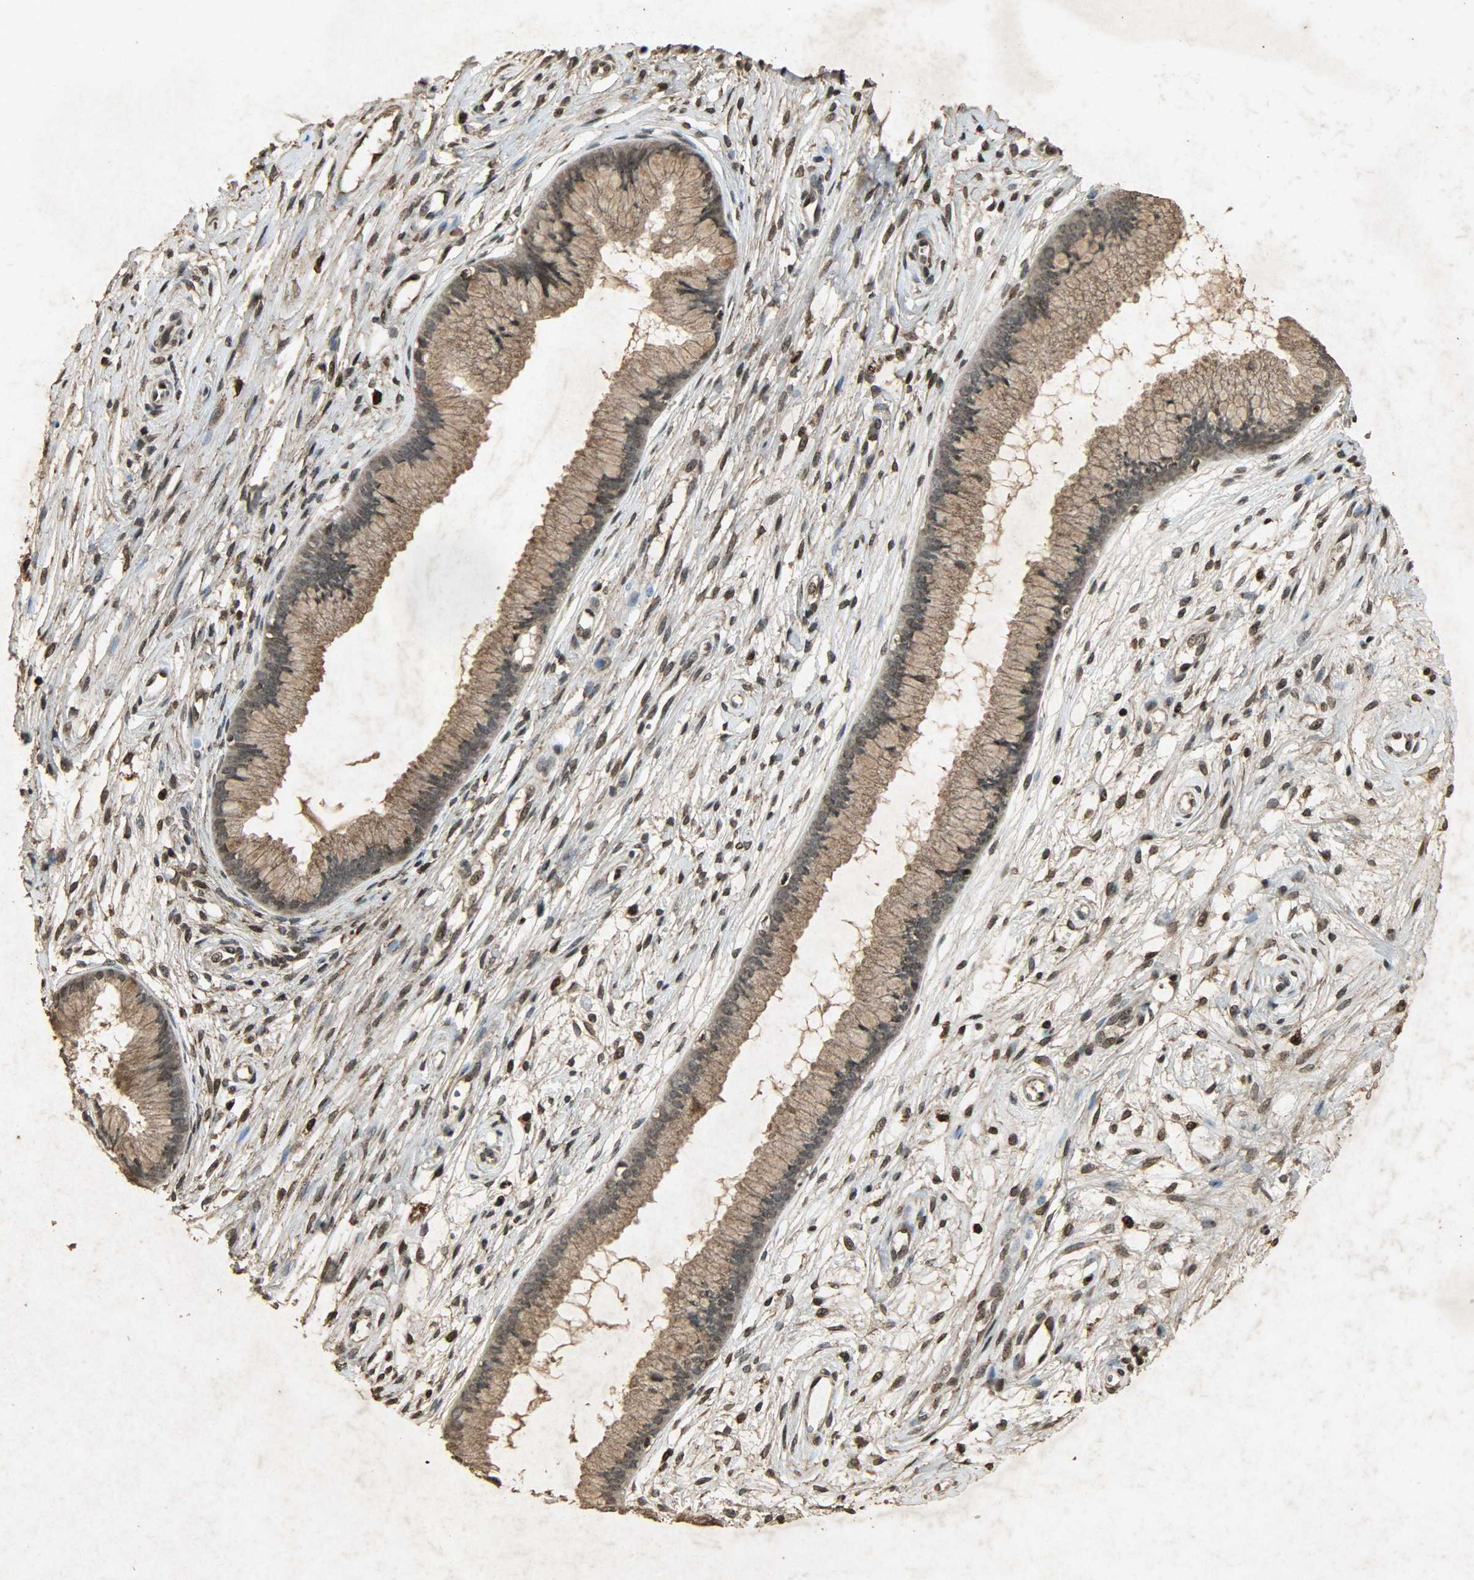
{"staining": {"intensity": "weak", "quantity": ">75%", "location": "cytoplasmic/membranous,nuclear"}, "tissue": "cervix", "cell_type": "Glandular cells", "image_type": "normal", "snomed": [{"axis": "morphology", "description": "Normal tissue, NOS"}, {"axis": "topography", "description": "Cervix"}], "caption": "Cervix stained with a brown dye reveals weak cytoplasmic/membranous,nuclear positive positivity in approximately >75% of glandular cells.", "gene": "PPP3R1", "patient": {"sex": "female", "age": 39}}